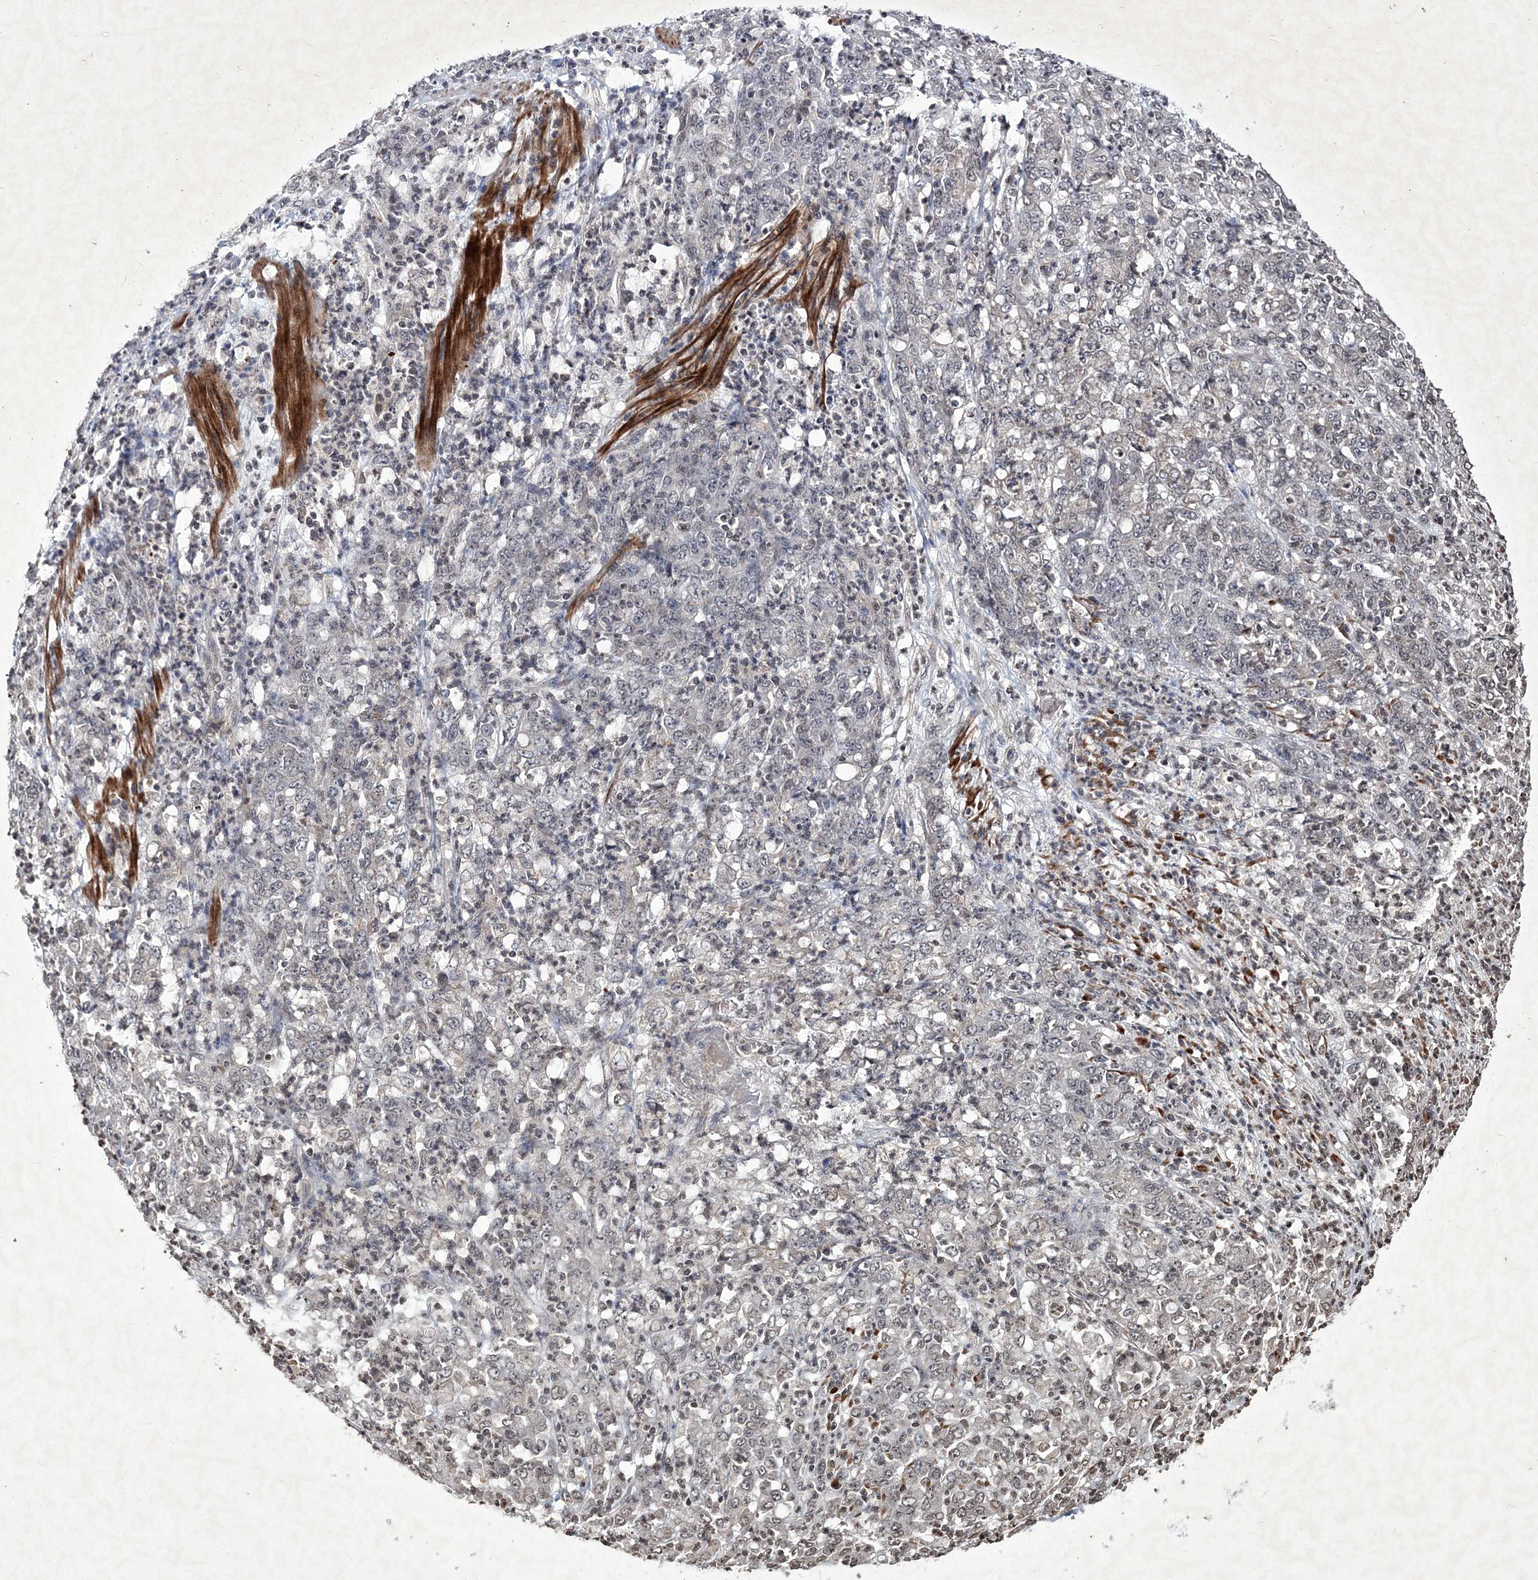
{"staining": {"intensity": "weak", "quantity": "<25%", "location": "nuclear"}, "tissue": "stomach cancer", "cell_type": "Tumor cells", "image_type": "cancer", "snomed": [{"axis": "morphology", "description": "Adenocarcinoma, NOS"}, {"axis": "topography", "description": "Stomach, lower"}], "caption": "There is no significant expression in tumor cells of stomach cancer.", "gene": "SOWAHB", "patient": {"sex": "female", "age": 71}}